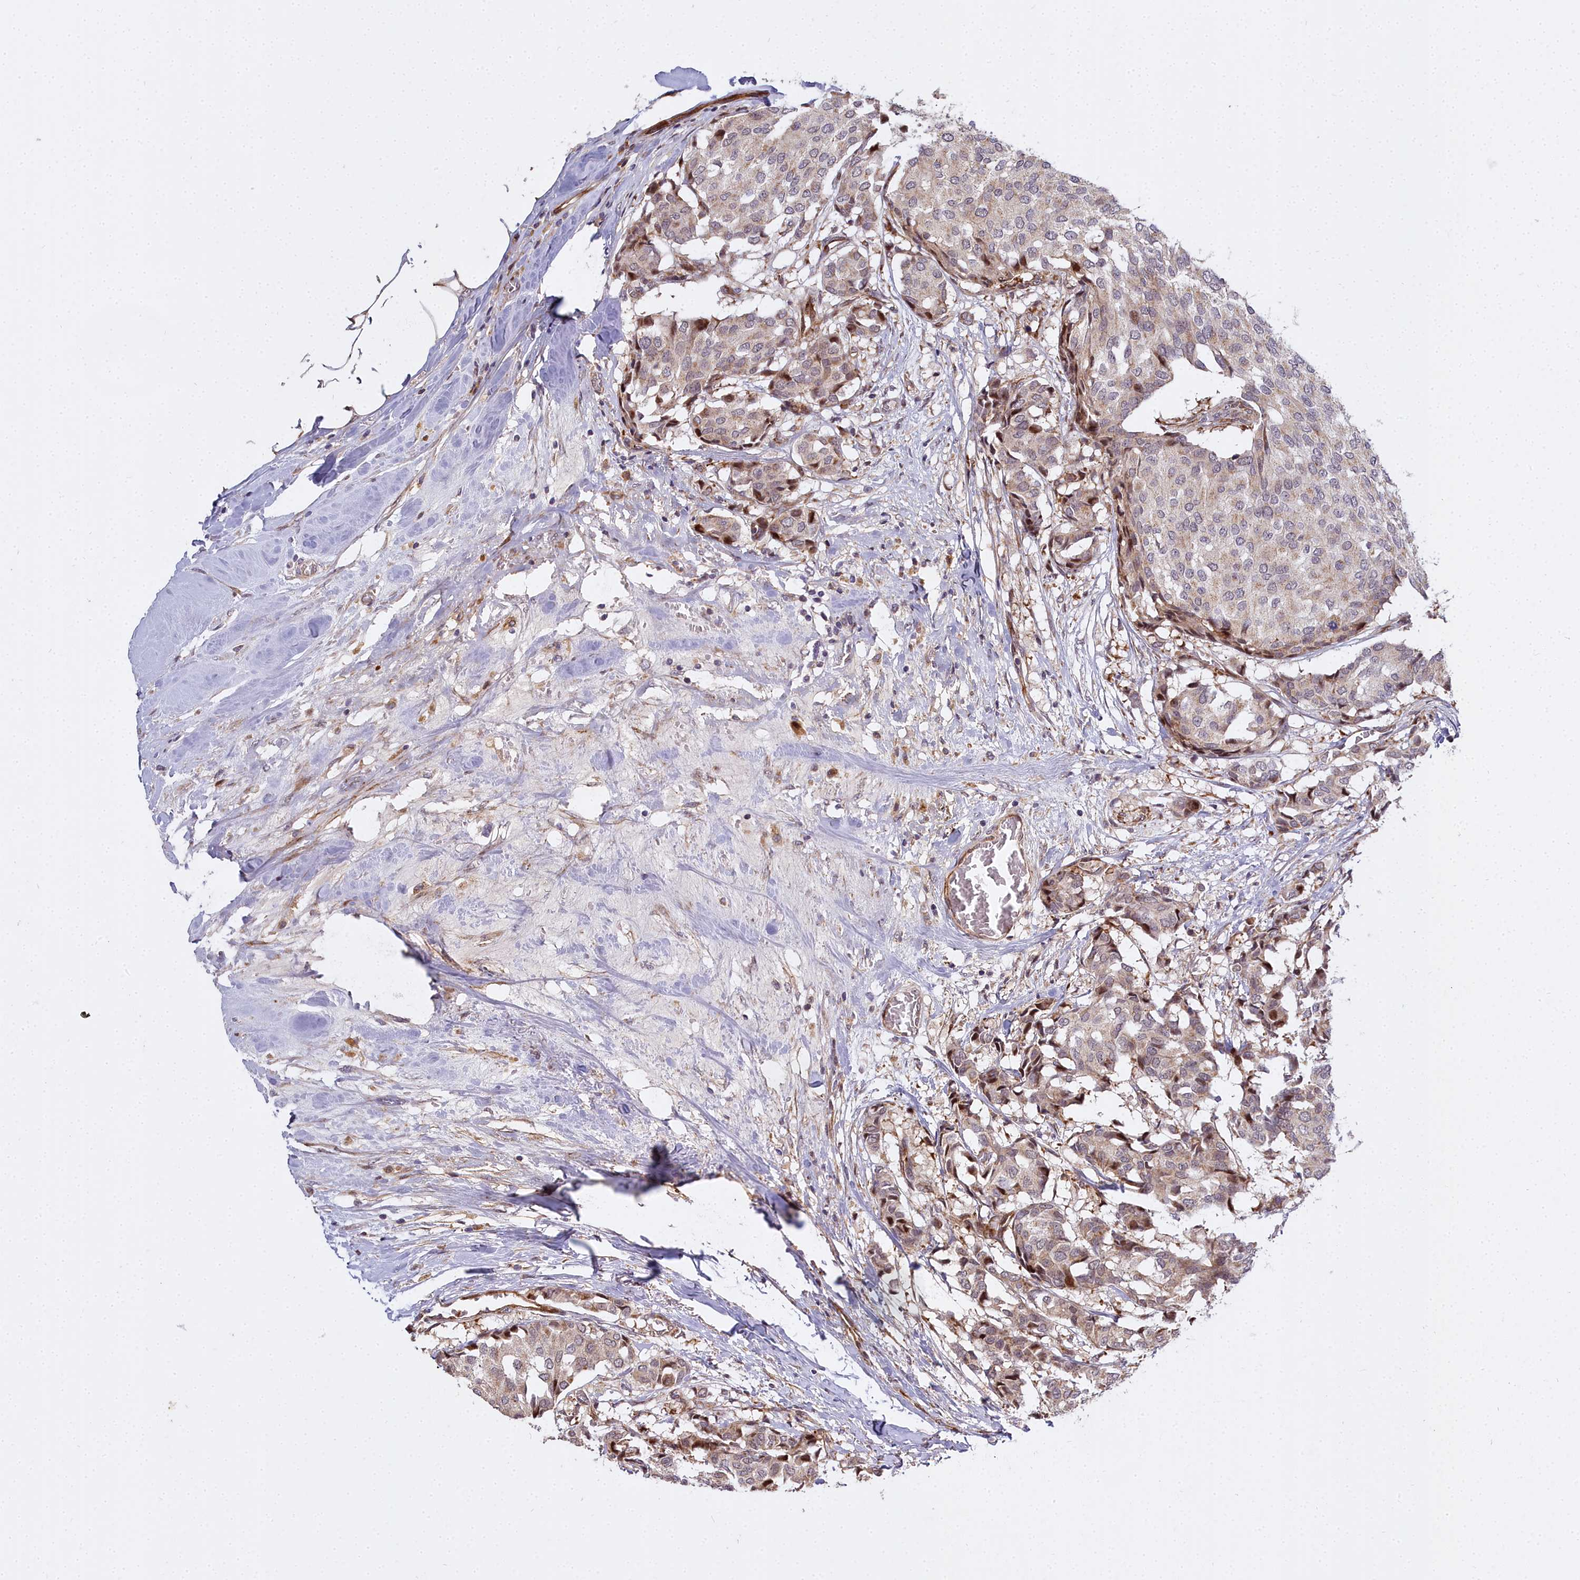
{"staining": {"intensity": "moderate", "quantity": "<25%", "location": "nuclear"}, "tissue": "breast cancer", "cell_type": "Tumor cells", "image_type": "cancer", "snomed": [{"axis": "morphology", "description": "Duct carcinoma"}, {"axis": "topography", "description": "Breast"}], "caption": "Infiltrating ductal carcinoma (breast) stained with immunohistochemistry (IHC) reveals moderate nuclear expression in about <25% of tumor cells. Ihc stains the protein in brown and the nuclei are stained blue.", "gene": "MRPS11", "patient": {"sex": "female", "age": 75}}